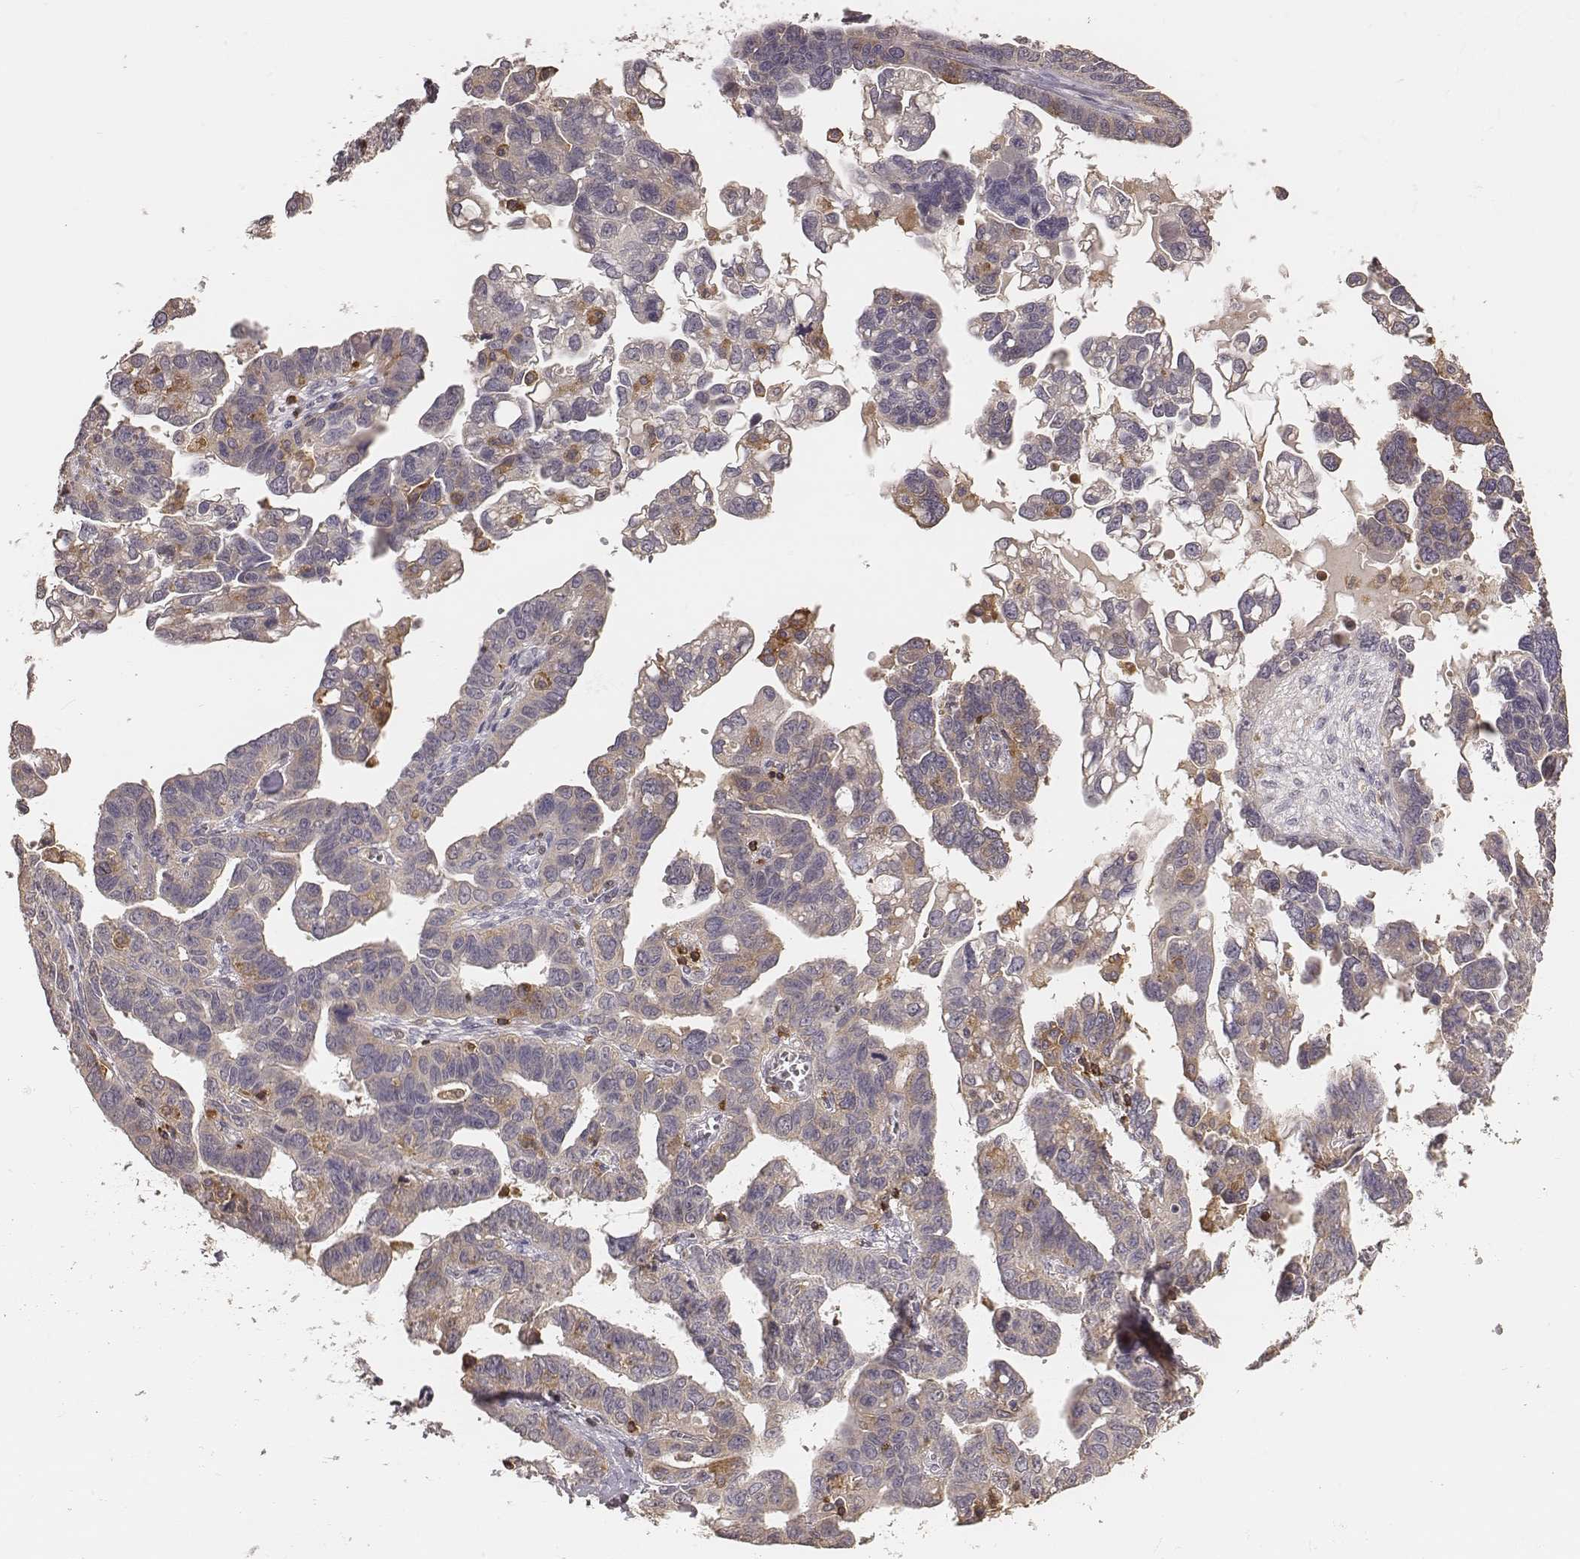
{"staining": {"intensity": "negative", "quantity": "none", "location": "none"}, "tissue": "ovarian cancer", "cell_type": "Tumor cells", "image_type": "cancer", "snomed": [{"axis": "morphology", "description": "Cystadenocarcinoma, serous, NOS"}, {"axis": "topography", "description": "Ovary"}], "caption": "Immunohistochemical staining of human serous cystadenocarcinoma (ovarian) exhibits no significant expression in tumor cells.", "gene": "PILRA", "patient": {"sex": "female", "age": 69}}